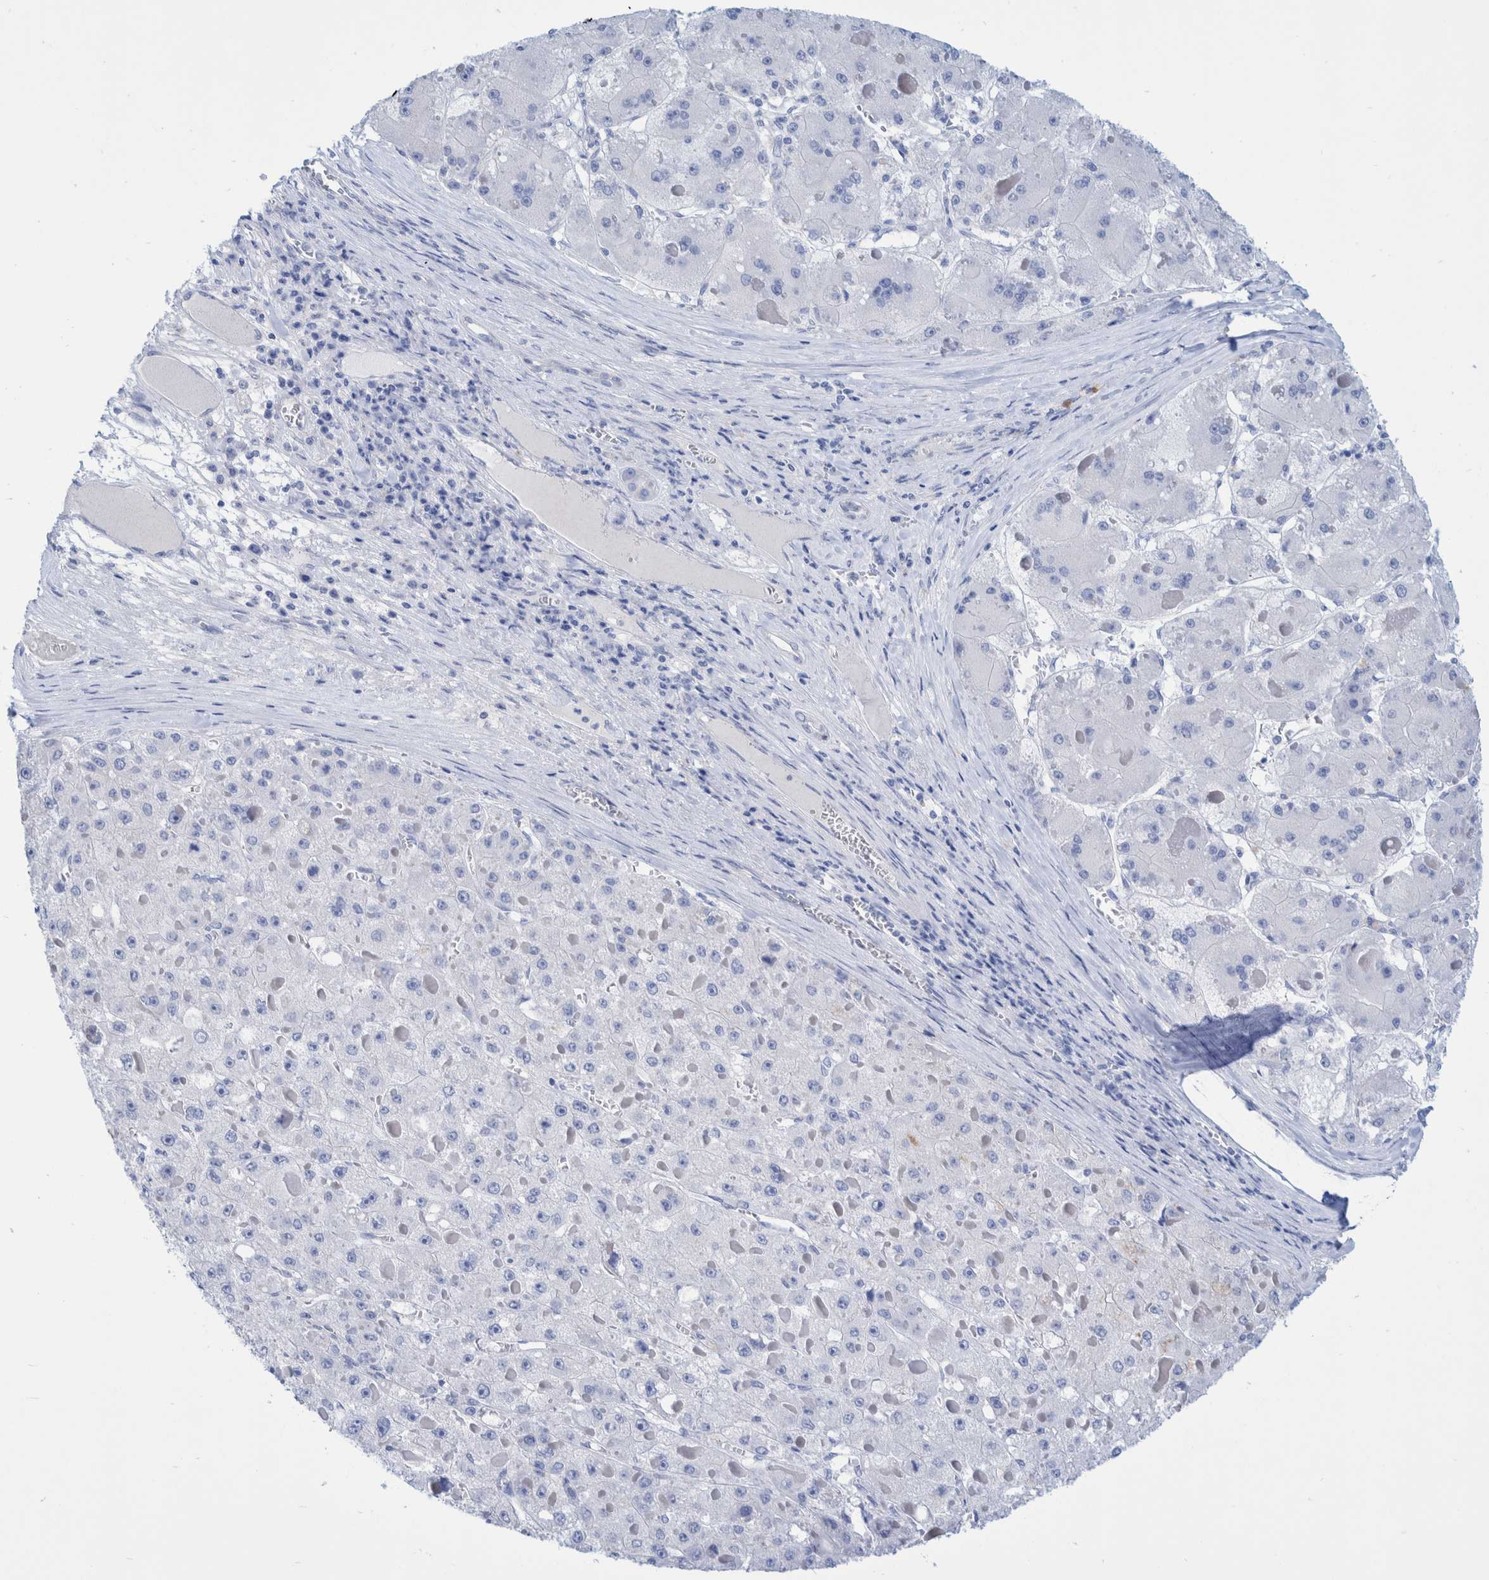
{"staining": {"intensity": "negative", "quantity": "none", "location": "none"}, "tissue": "liver cancer", "cell_type": "Tumor cells", "image_type": "cancer", "snomed": [{"axis": "morphology", "description": "Carcinoma, Hepatocellular, NOS"}, {"axis": "topography", "description": "Liver"}], "caption": "The image reveals no staining of tumor cells in hepatocellular carcinoma (liver).", "gene": "PERP", "patient": {"sex": "female", "age": 73}}